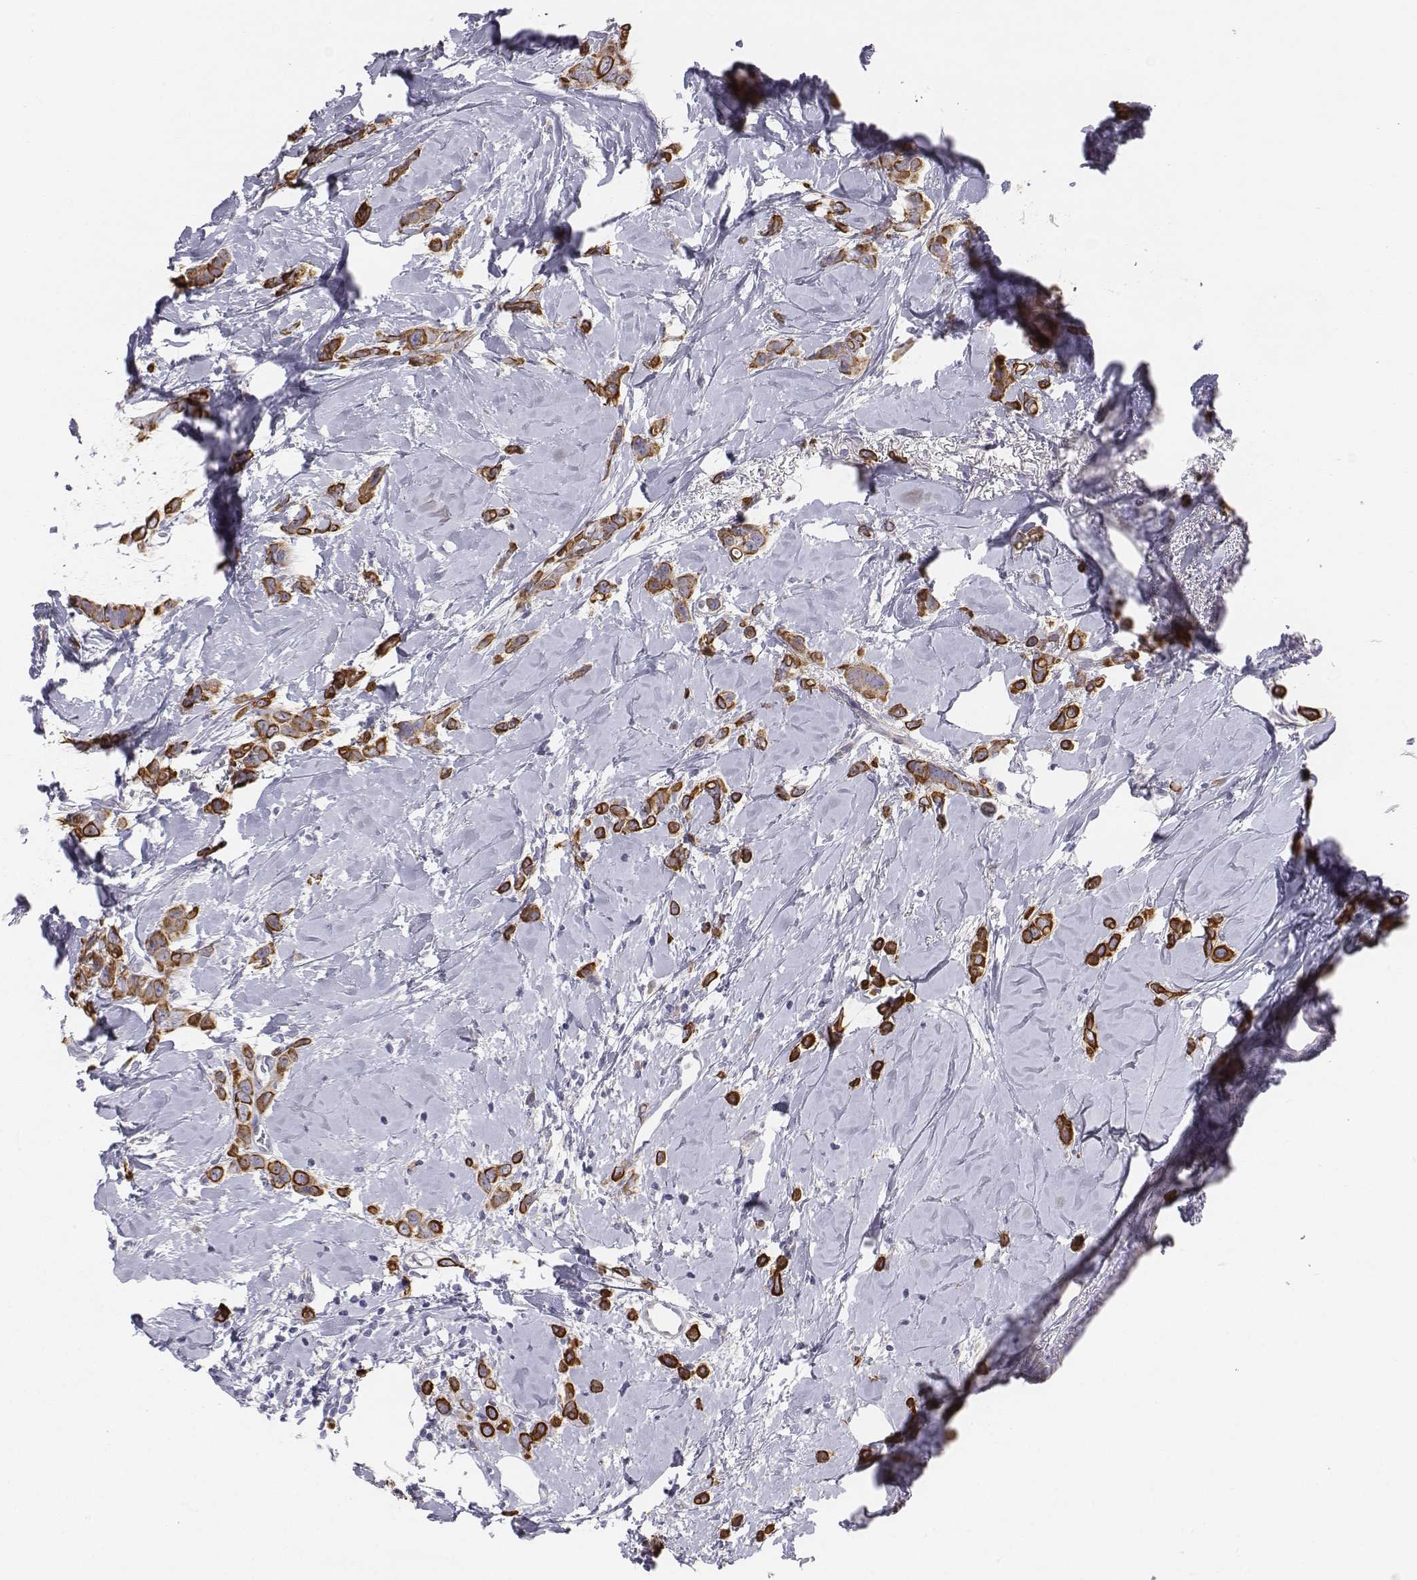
{"staining": {"intensity": "strong", "quantity": ">75%", "location": "cytoplasmic/membranous"}, "tissue": "breast cancer", "cell_type": "Tumor cells", "image_type": "cancer", "snomed": [{"axis": "morphology", "description": "Lobular carcinoma"}, {"axis": "topography", "description": "Breast"}], "caption": "IHC (DAB (3,3'-diaminobenzidine)) staining of human breast lobular carcinoma demonstrates strong cytoplasmic/membranous protein positivity in approximately >75% of tumor cells.", "gene": "CHST14", "patient": {"sex": "female", "age": 66}}